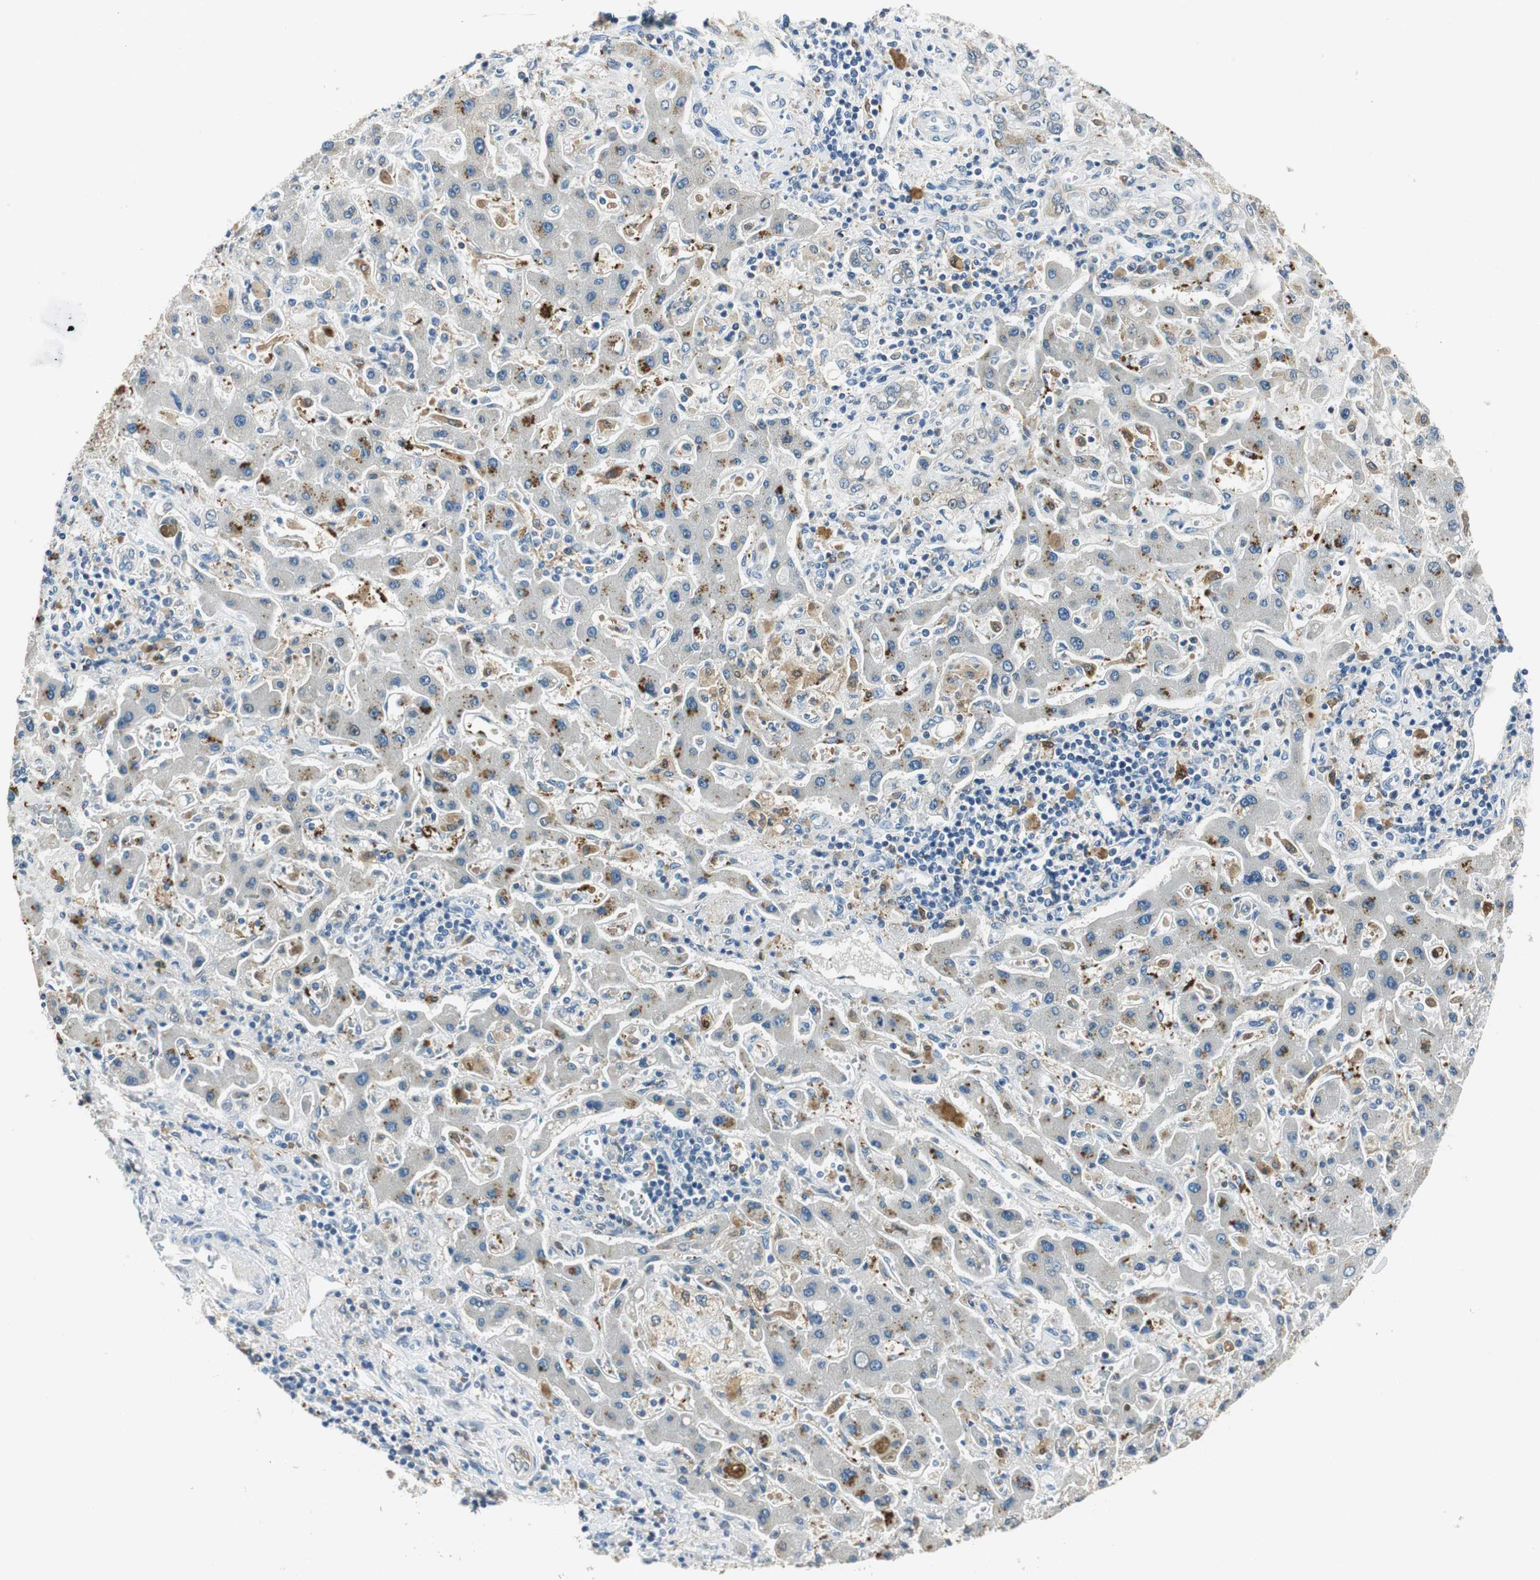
{"staining": {"intensity": "weak", "quantity": "25%-75%", "location": "cytoplasmic/membranous"}, "tissue": "liver cancer", "cell_type": "Tumor cells", "image_type": "cancer", "snomed": [{"axis": "morphology", "description": "Cholangiocarcinoma"}, {"axis": "topography", "description": "Liver"}], "caption": "Immunohistochemistry (DAB (3,3'-diaminobenzidine)) staining of human liver cancer (cholangiocarcinoma) demonstrates weak cytoplasmic/membranous protein staining in about 25%-75% of tumor cells. (DAB IHC with brightfield microscopy, high magnification).", "gene": "ME1", "patient": {"sex": "male", "age": 50}}